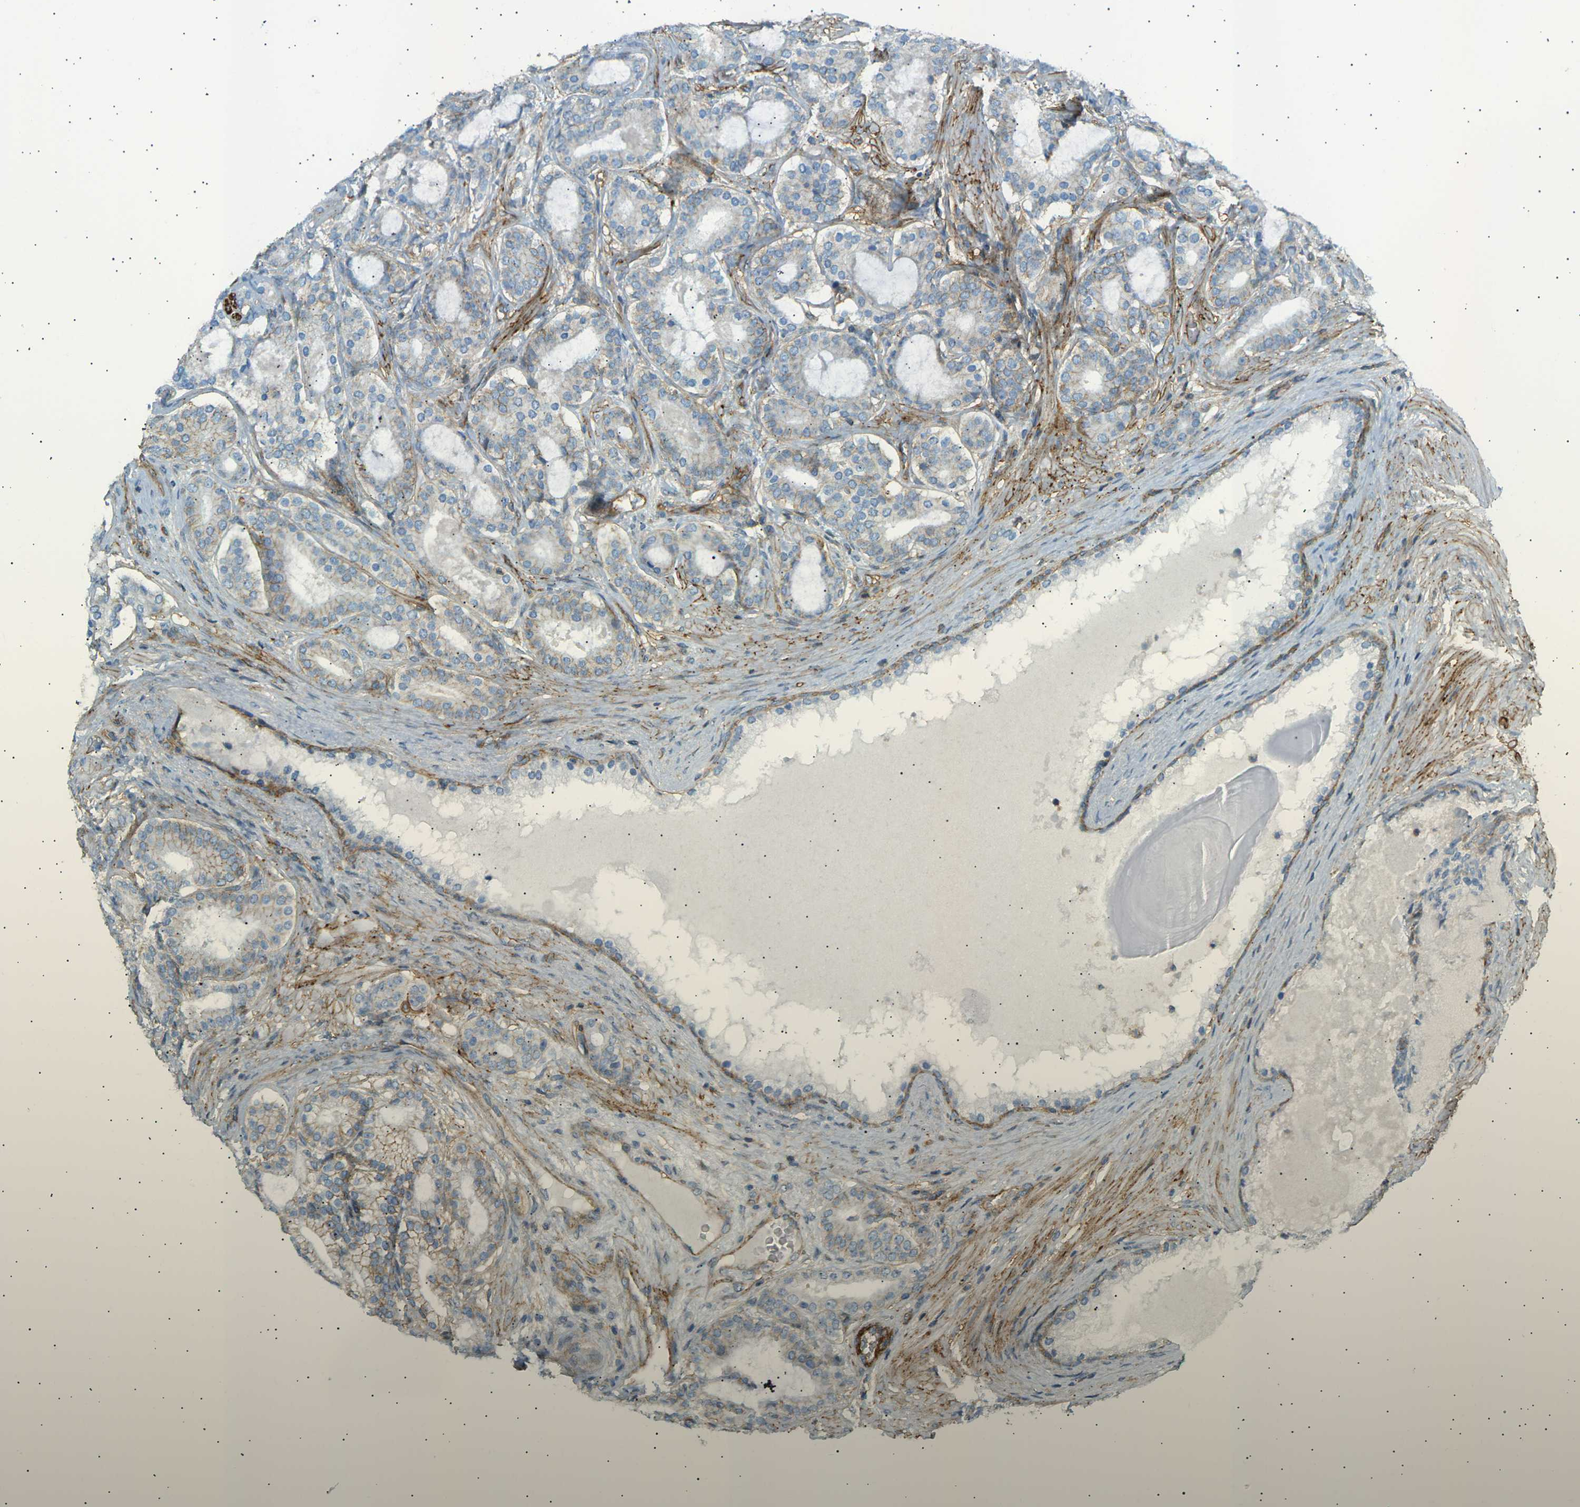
{"staining": {"intensity": "moderate", "quantity": "<25%", "location": "cytoplasmic/membranous"}, "tissue": "prostate cancer", "cell_type": "Tumor cells", "image_type": "cancer", "snomed": [{"axis": "morphology", "description": "Adenocarcinoma, High grade"}, {"axis": "topography", "description": "Prostate"}], "caption": "Immunohistochemical staining of adenocarcinoma (high-grade) (prostate) demonstrates moderate cytoplasmic/membranous protein expression in about <25% of tumor cells. (DAB IHC with brightfield microscopy, high magnification).", "gene": "ATP2B4", "patient": {"sex": "male", "age": 60}}